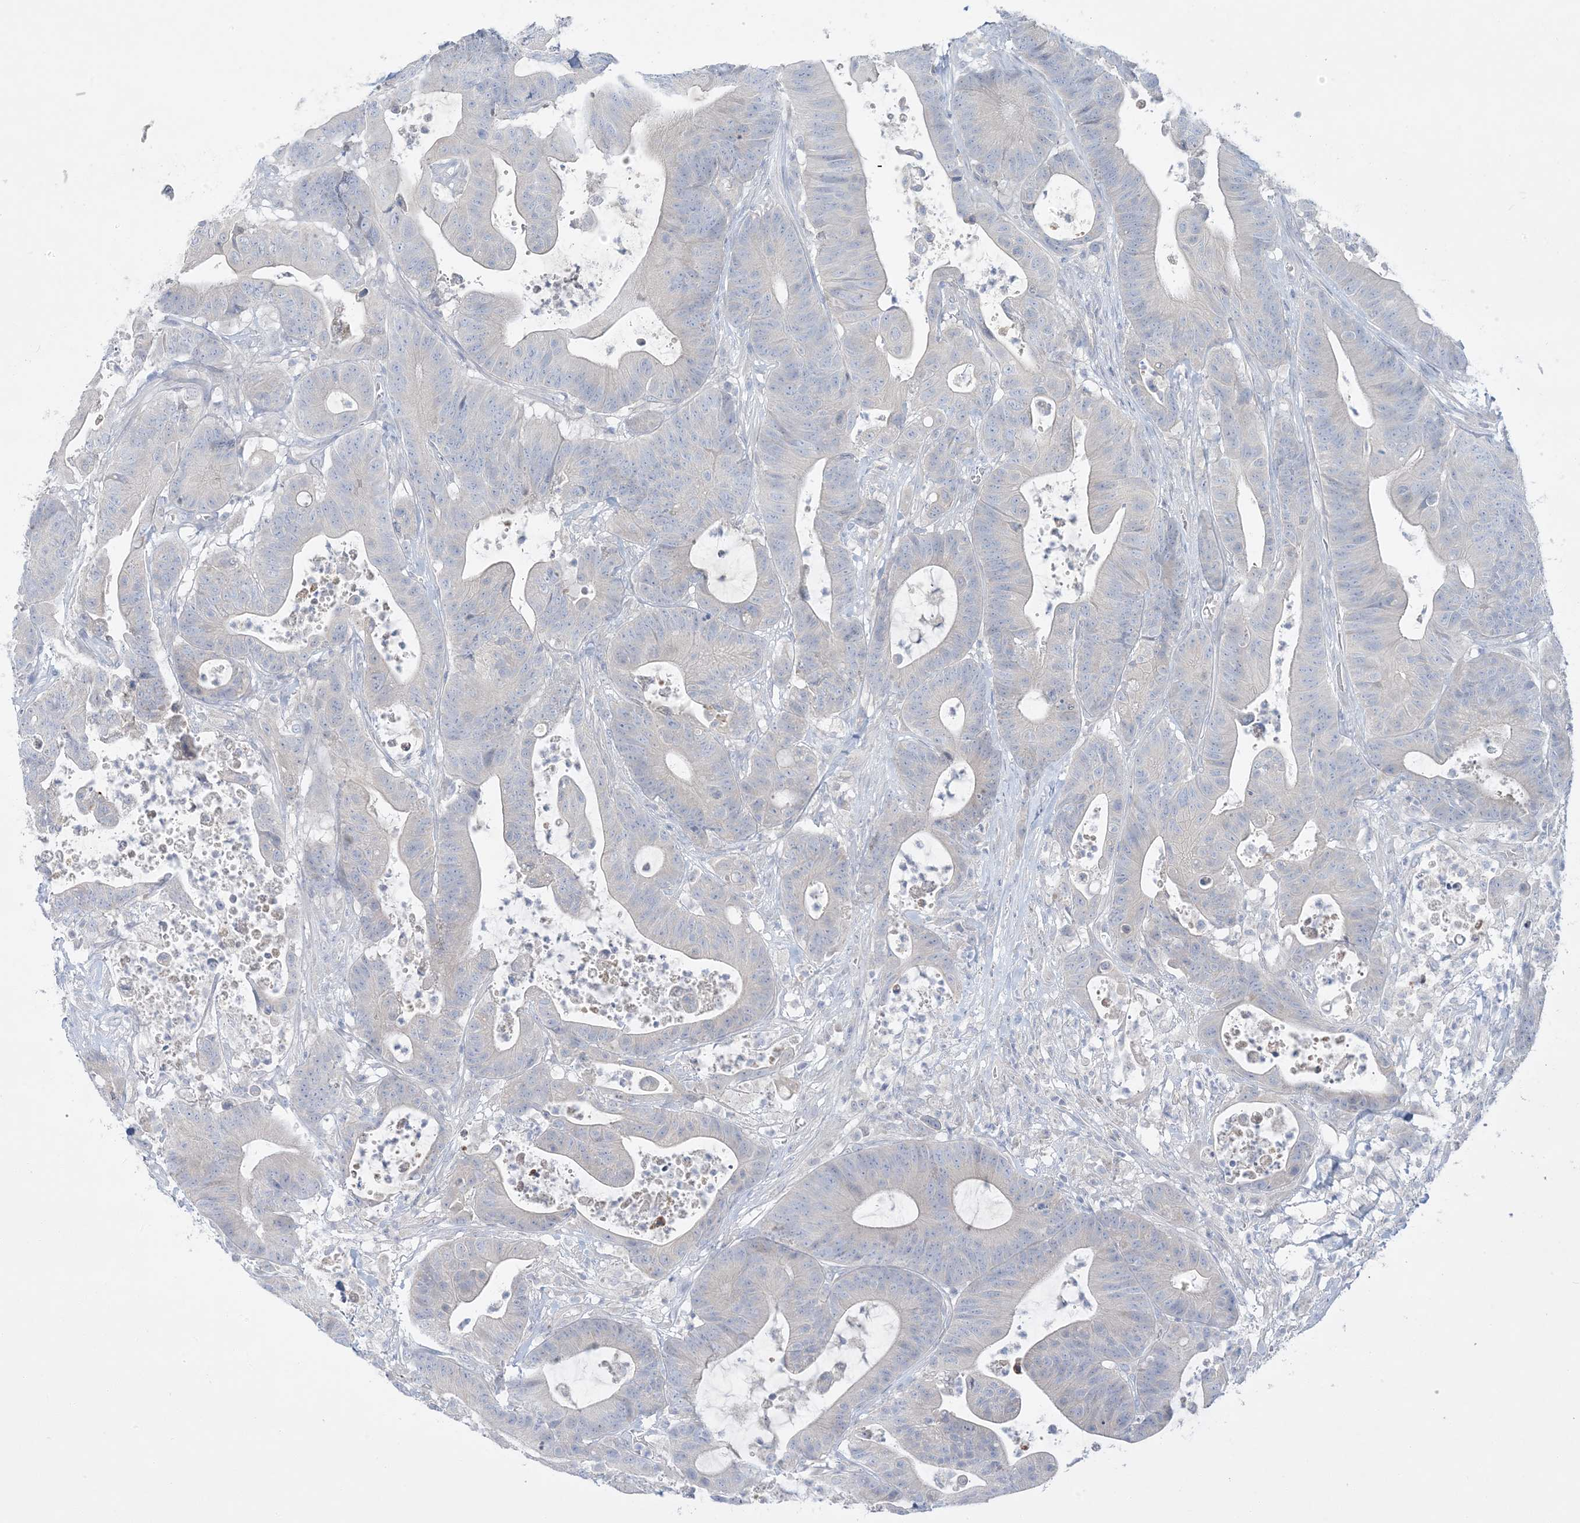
{"staining": {"intensity": "negative", "quantity": "none", "location": "none"}, "tissue": "colorectal cancer", "cell_type": "Tumor cells", "image_type": "cancer", "snomed": [{"axis": "morphology", "description": "Adenocarcinoma, NOS"}, {"axis": "topography", "description": "Colon"}], "caption": "A histopathology image of colorectal adenocarcinoma stained for a protein exhibits no brown staining in tumor cells.", "gene": "FAM184A", "patient": {"sex": "female", "age": 84}}